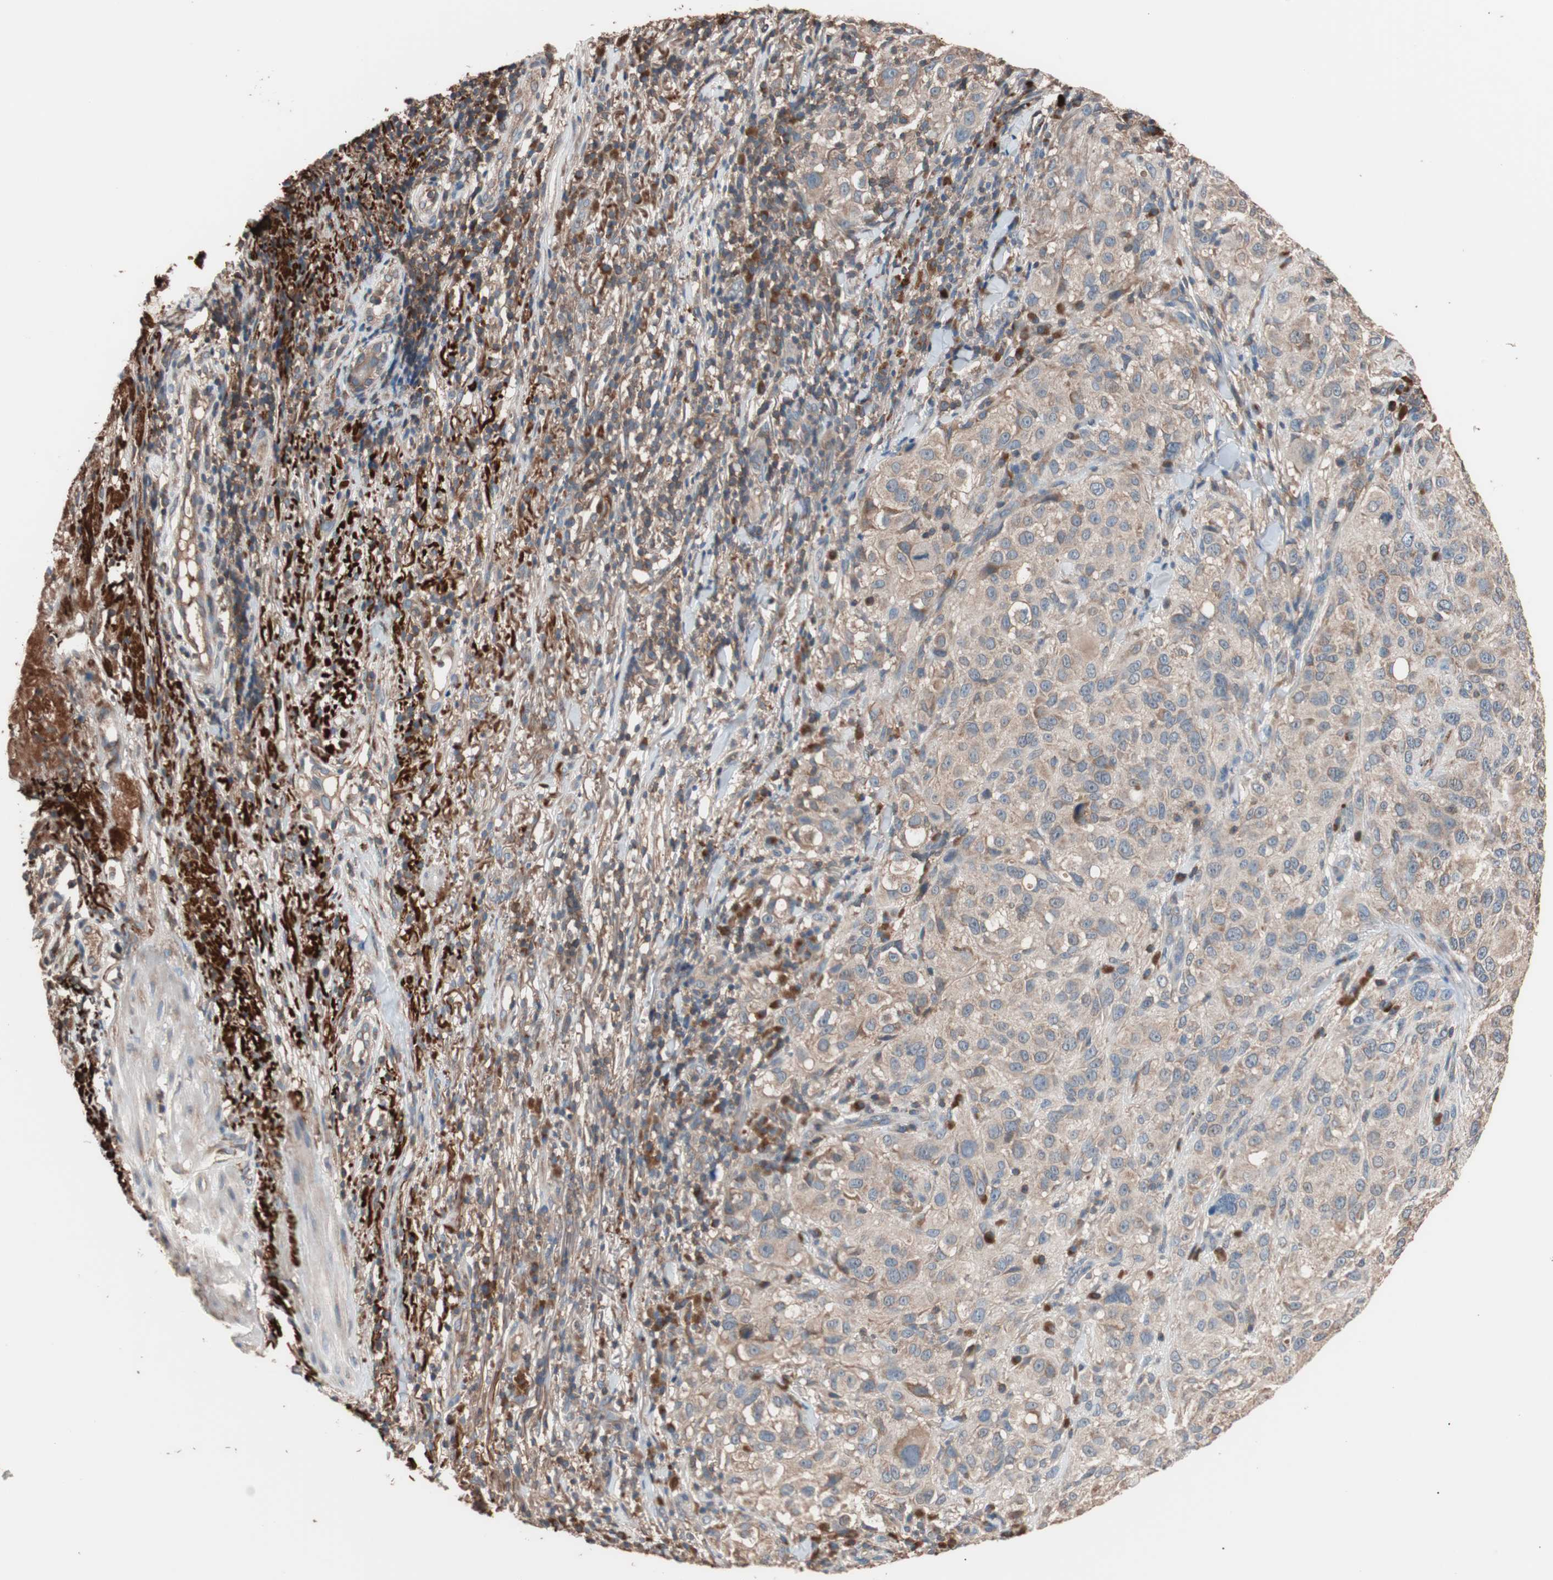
{"staining": {"intensity": "moderate", "quantity": ">75%", "location": "cytoplasmic/membranous"}, "tissue": "melanoma", "cell_type": "Tumor cells", "image_type": "cancer", "snomed": [{"axis": "morphology", "description": "Necrosis, NOS"}, {"axis": "morphology", "description": "Malignant melanoma, NOS"}, {"axis": "topography", "description": "Skin"}], "caption": "Immunohistochemistry (IHC) (DAB (3,3'-diaminobenzidine)) staining of human melanoma exhibits moderate cytoplasmic/membranous protein expression in about >75% of tumor cells.", "gene": "GLYCTK", "patient": {"sex": "female", "age": 87}}